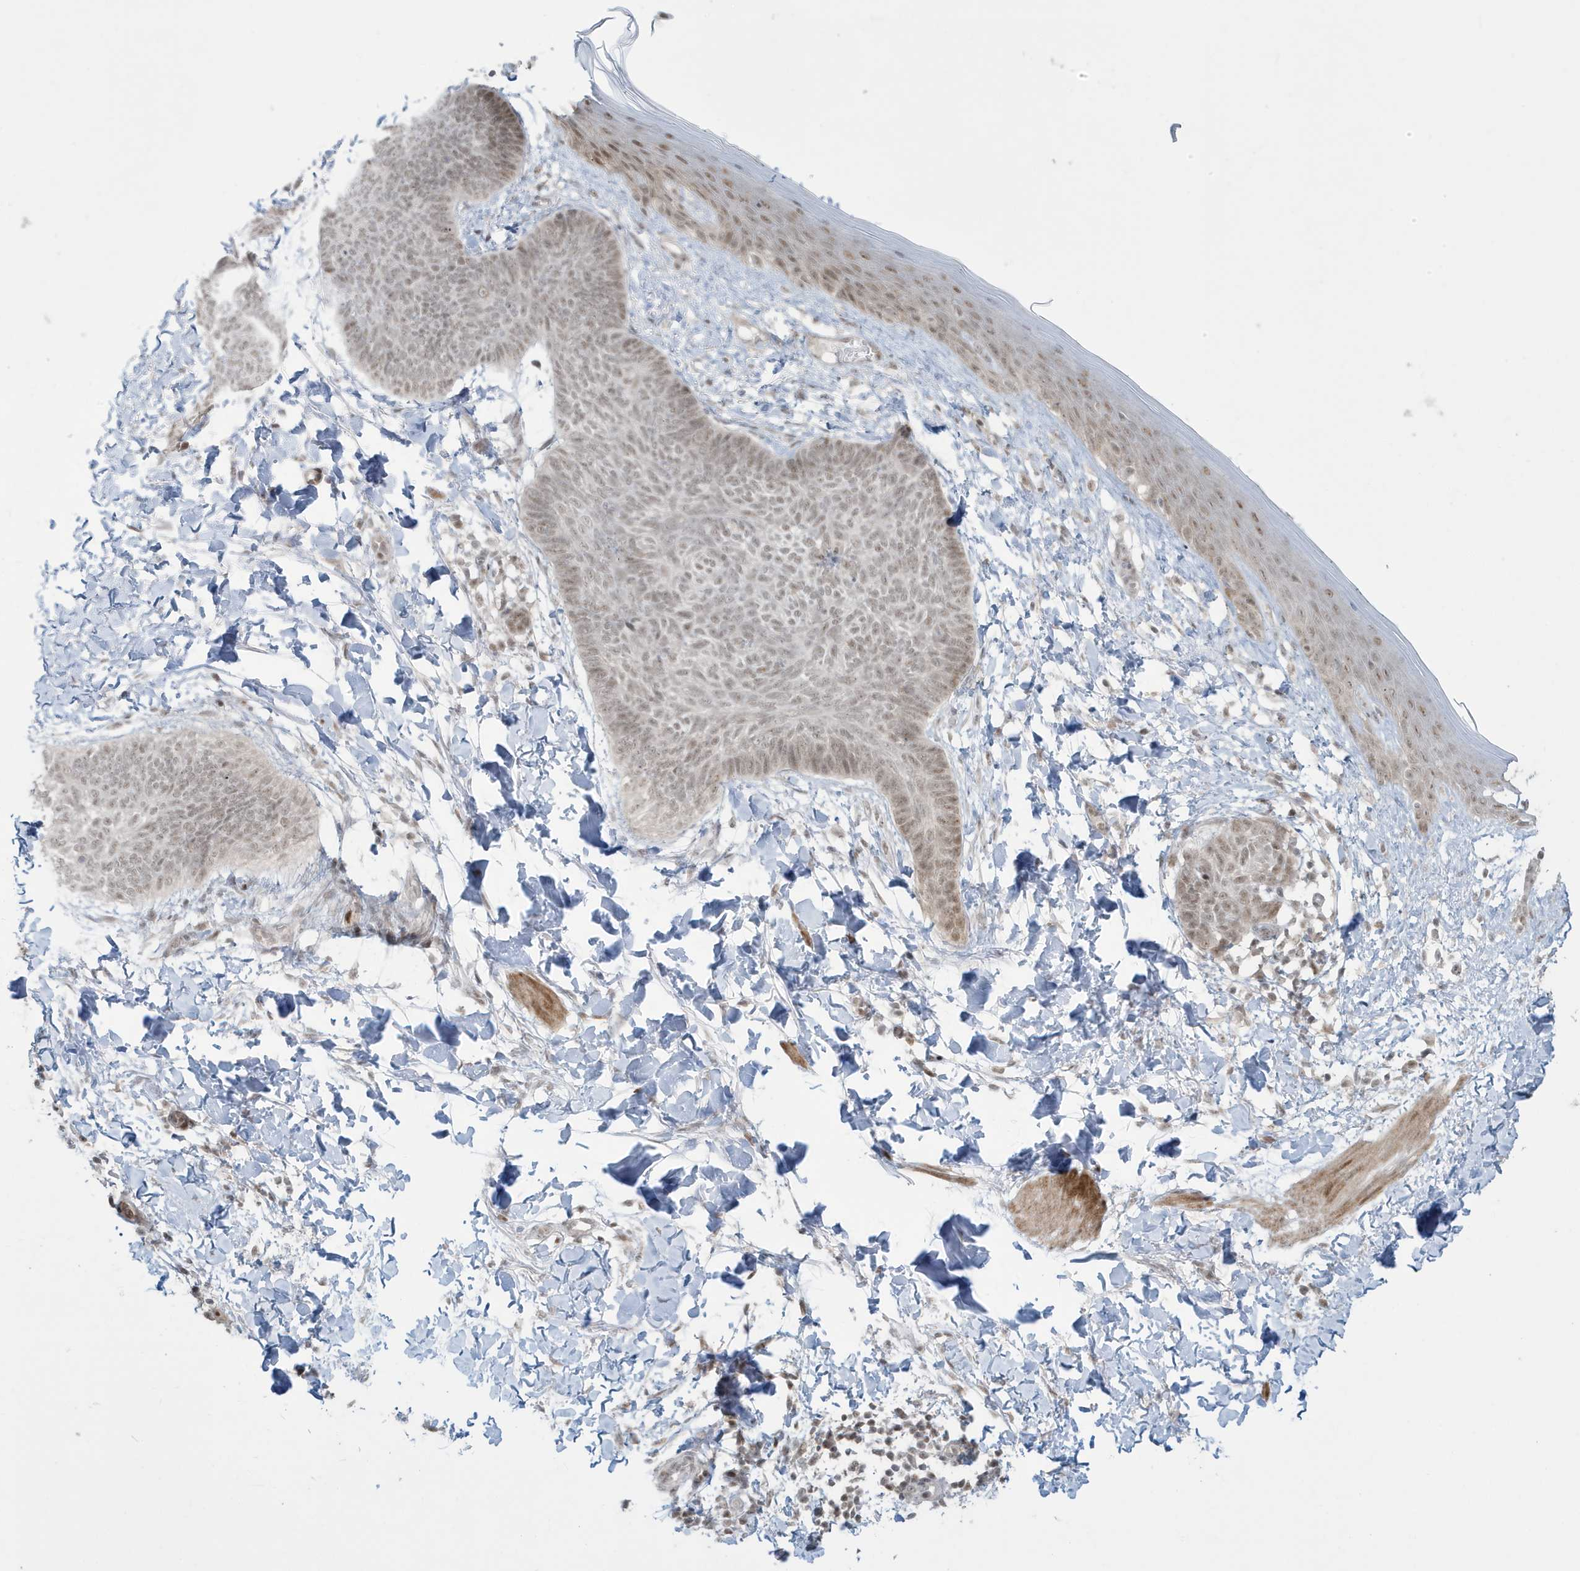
{"staining": {"intensity": "moderate", "quantity": ">75%", "location": "nuclear"}, "tissue": "skin cancer", "cell_type": "Tumor cells", "image_type": "cancer", "snomed": [{"axis": "morphology", "description": "Normal tissue, NOS"}, {"axis": "morphology", "description": "Basal cell carcinoma"}, {"axis": "topography", "description": "Skin"}], "caption": "A brown stain labels moderate nuclear expression of a protein in human skin basal cell carcinoma tumor cells.", "gene": "C1orf52", "patient": {"sex": "male", "age": 50}}